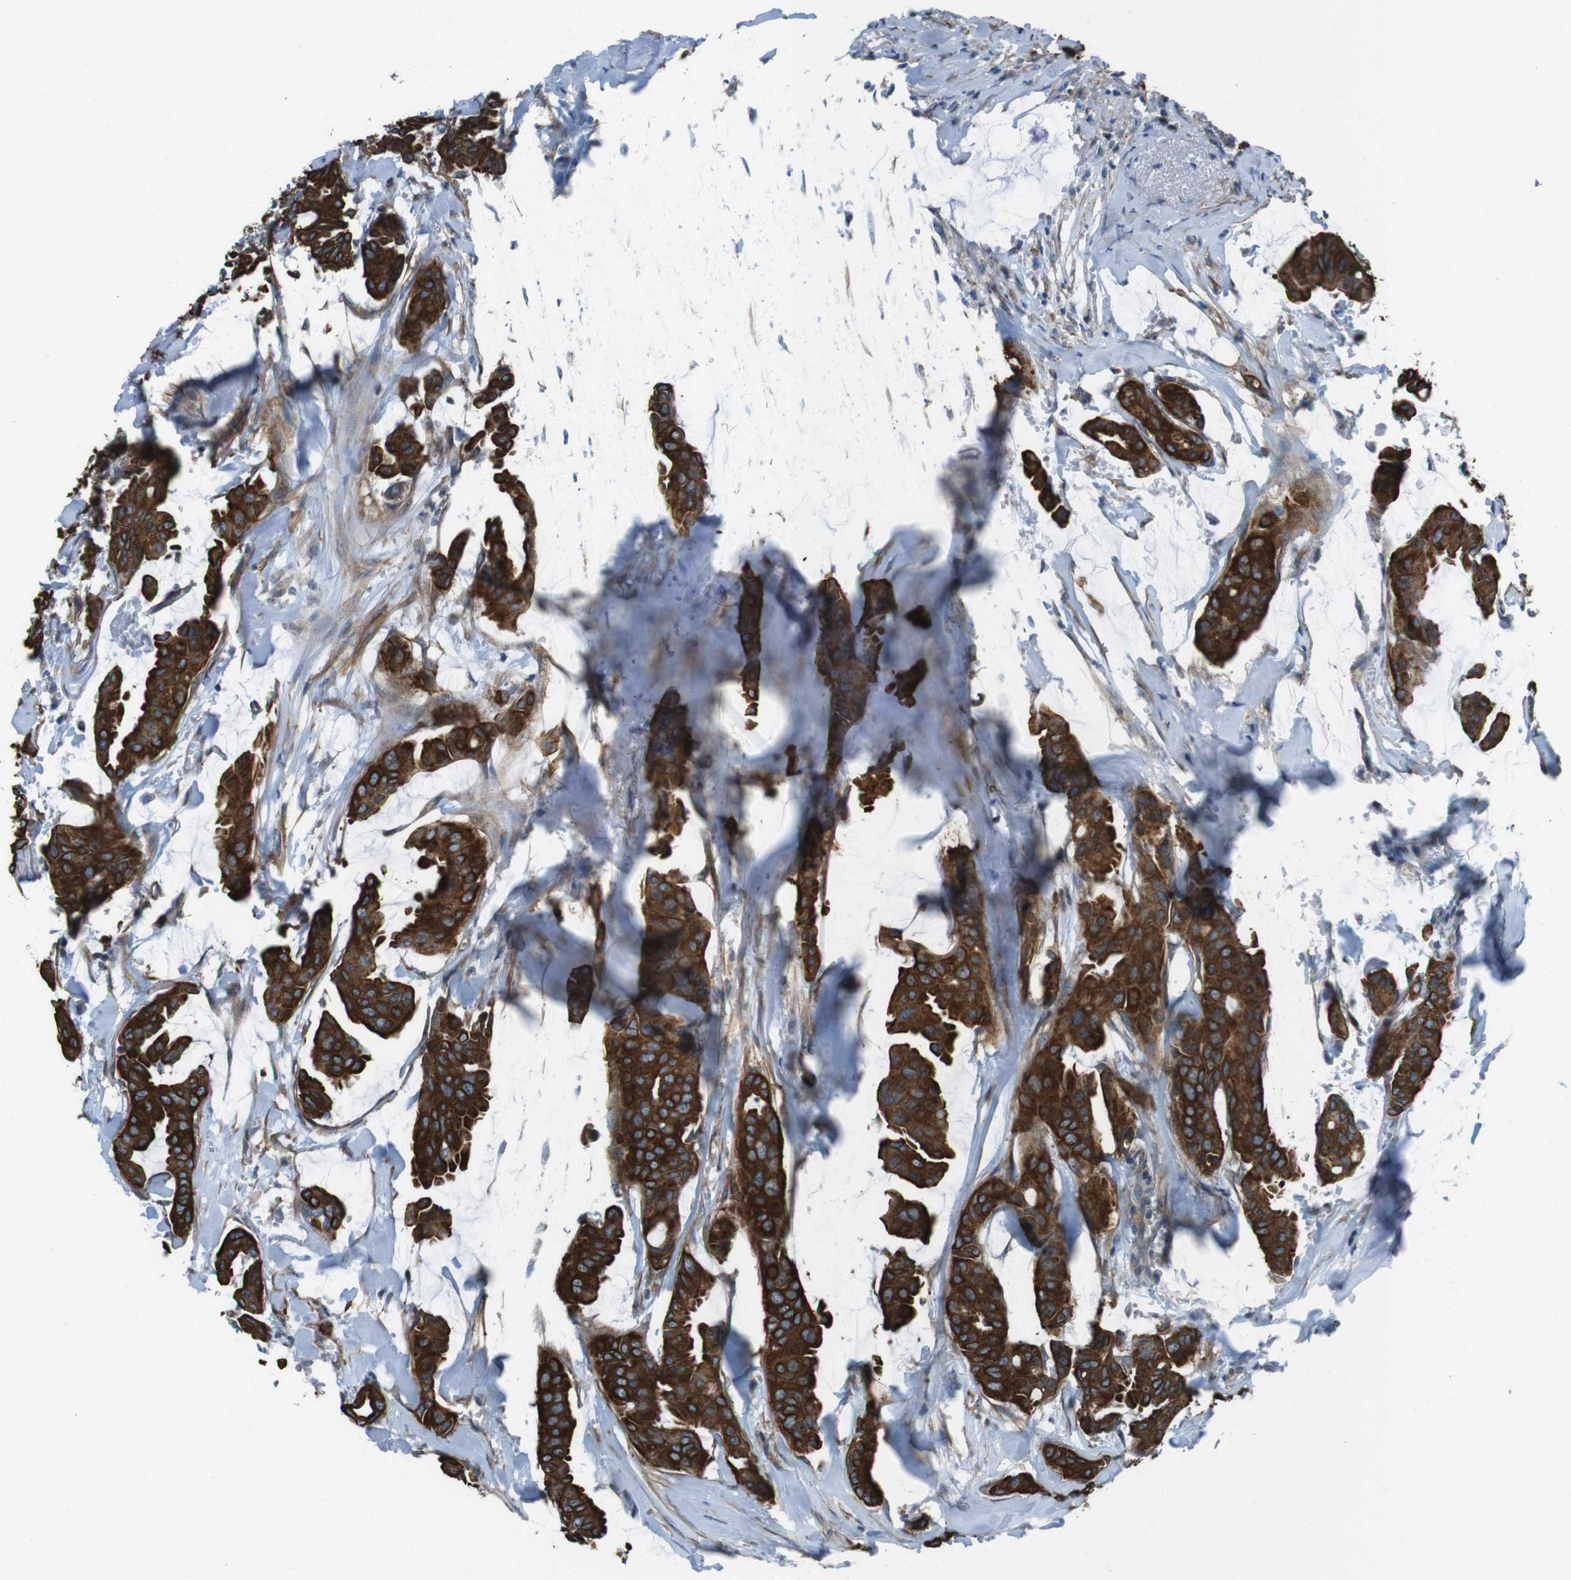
{"staining": {"intensity": "strong", "quantity": ">75%", "location": "cytoplasmic/membranous"}, "tissue": "head and neck cancer", "cell_type": "Tumor cells", "image_type": "cancer", "snomed": [{"axis": "morphology", "description": "Adenocarcinoma, NOS"}, {"axis": "topography", "description": "Salivary gland"}, {"axis": "topography", "description": "Head-Neck"}], "caption": "This is an image of immunohistochemistry (IHC) staining of head and neck adenocarcinoma, which shows strong positivity in the cytoplasmic/membranous of tumor cells.", "gene": "FAM174B", "patient": {"sex": "female", "age": 59}}